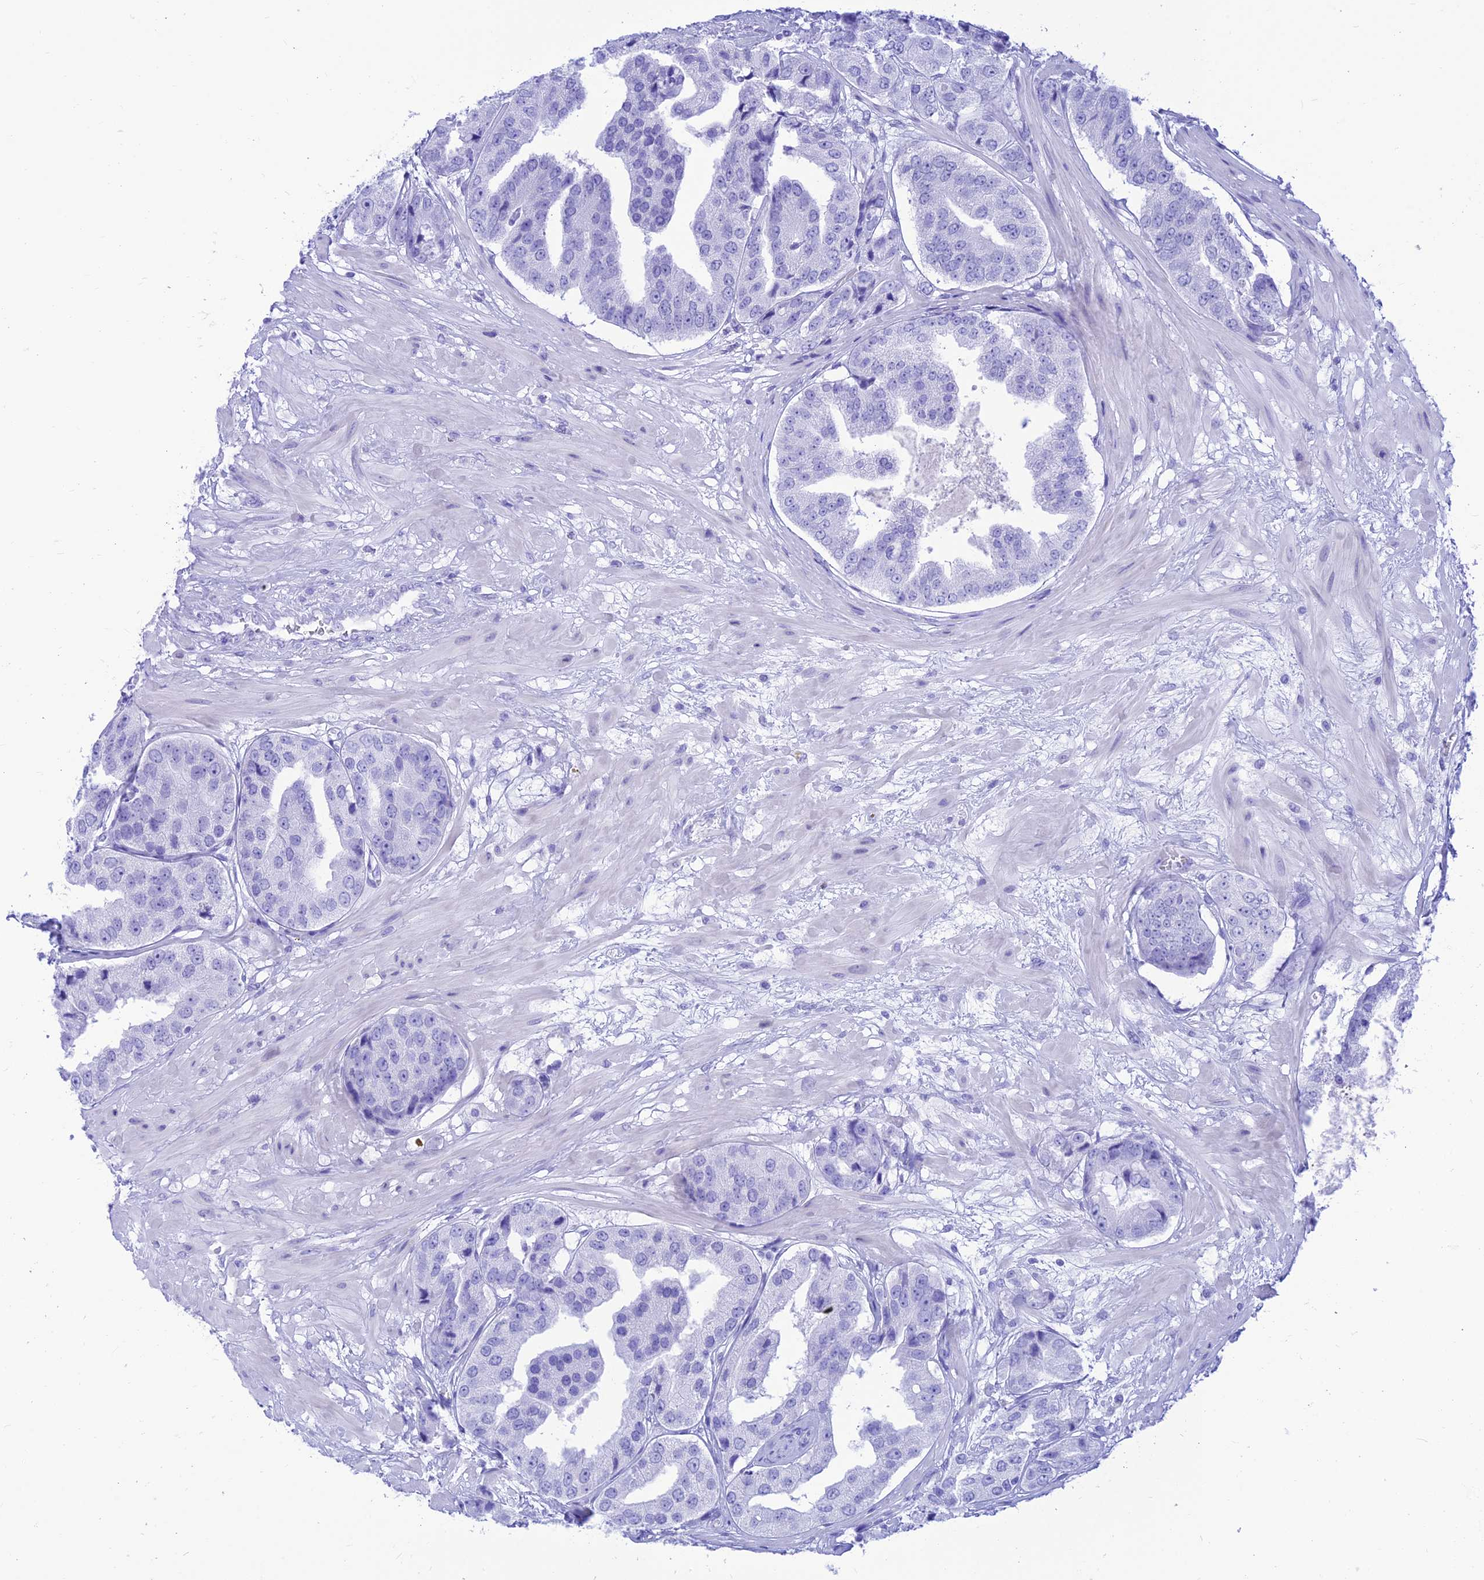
{"staining": {"intensity": "negative", "quantity": "none", "location": "none"}, "tissue": "prostate cancer", "cell_type": "Tumor cells", "image_type": "cancer", "snomed": [{"axis": "morphology", "description": "Adenocarcinoma, High grade"}, {"axis": "topography", "description": "Prostate"}], "caption": "Protein analysis of prostate cancer demonstrates no significant positivity in tumor cells.", "gene": "PRNP", "patient": {"sex": "male", "age": 63}}